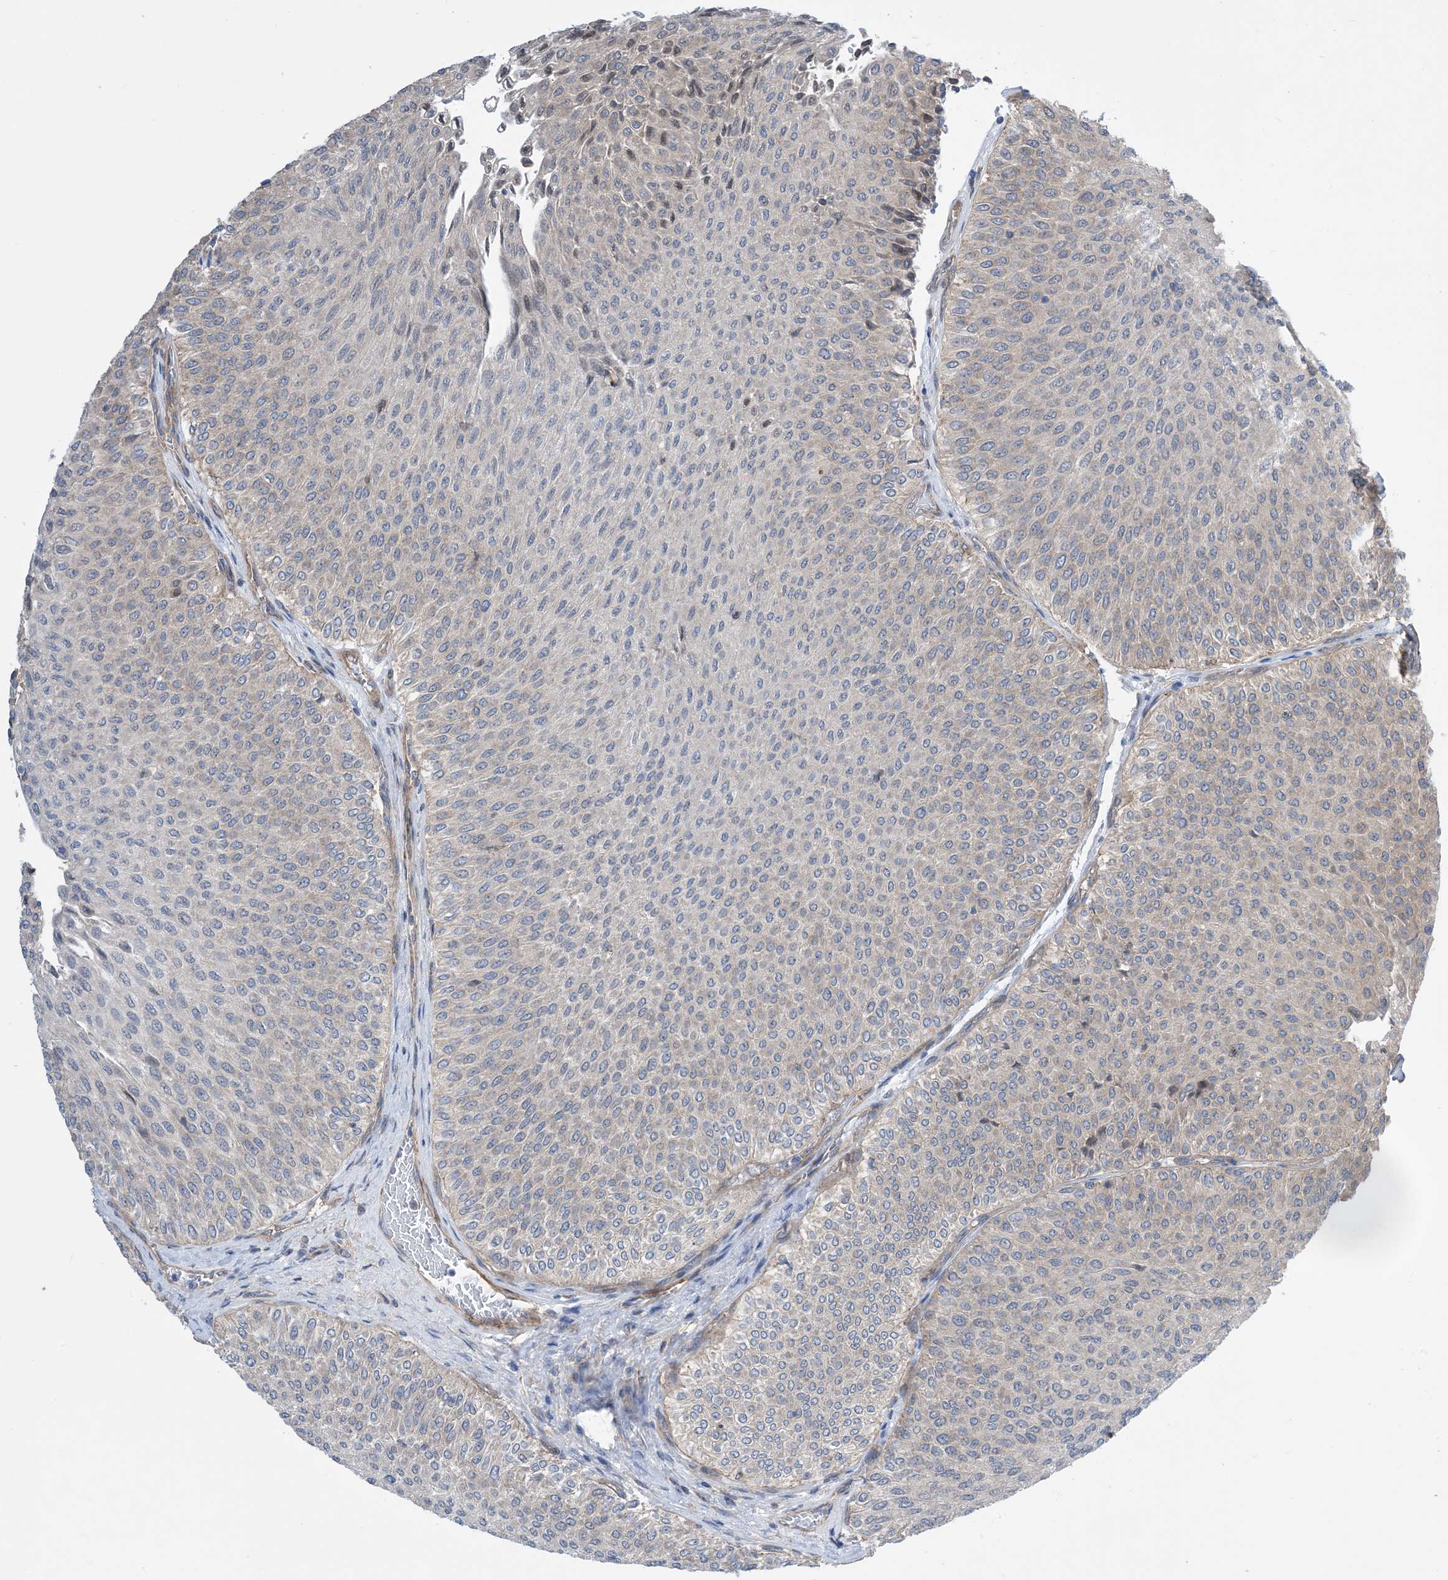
{"staining": {"intensity": "negative", "quantity": "none", "location": "none"}, "tissue": "urothelial cancer", "cell_type": "Tumor cells", "image_type": "cancer", "snomed": [{"axis": "morphology", "description": "Urothelial carcinoma, Low grade"}, {"axis": "topography", "description": "Urinary bladder"}], "caption": "Immunohistochemical staining of human urothelial cancer demonstrates no significant staining in tumor cells.", "gene": "EHBP1", "patient": {"sex": "male", "age": 78}}